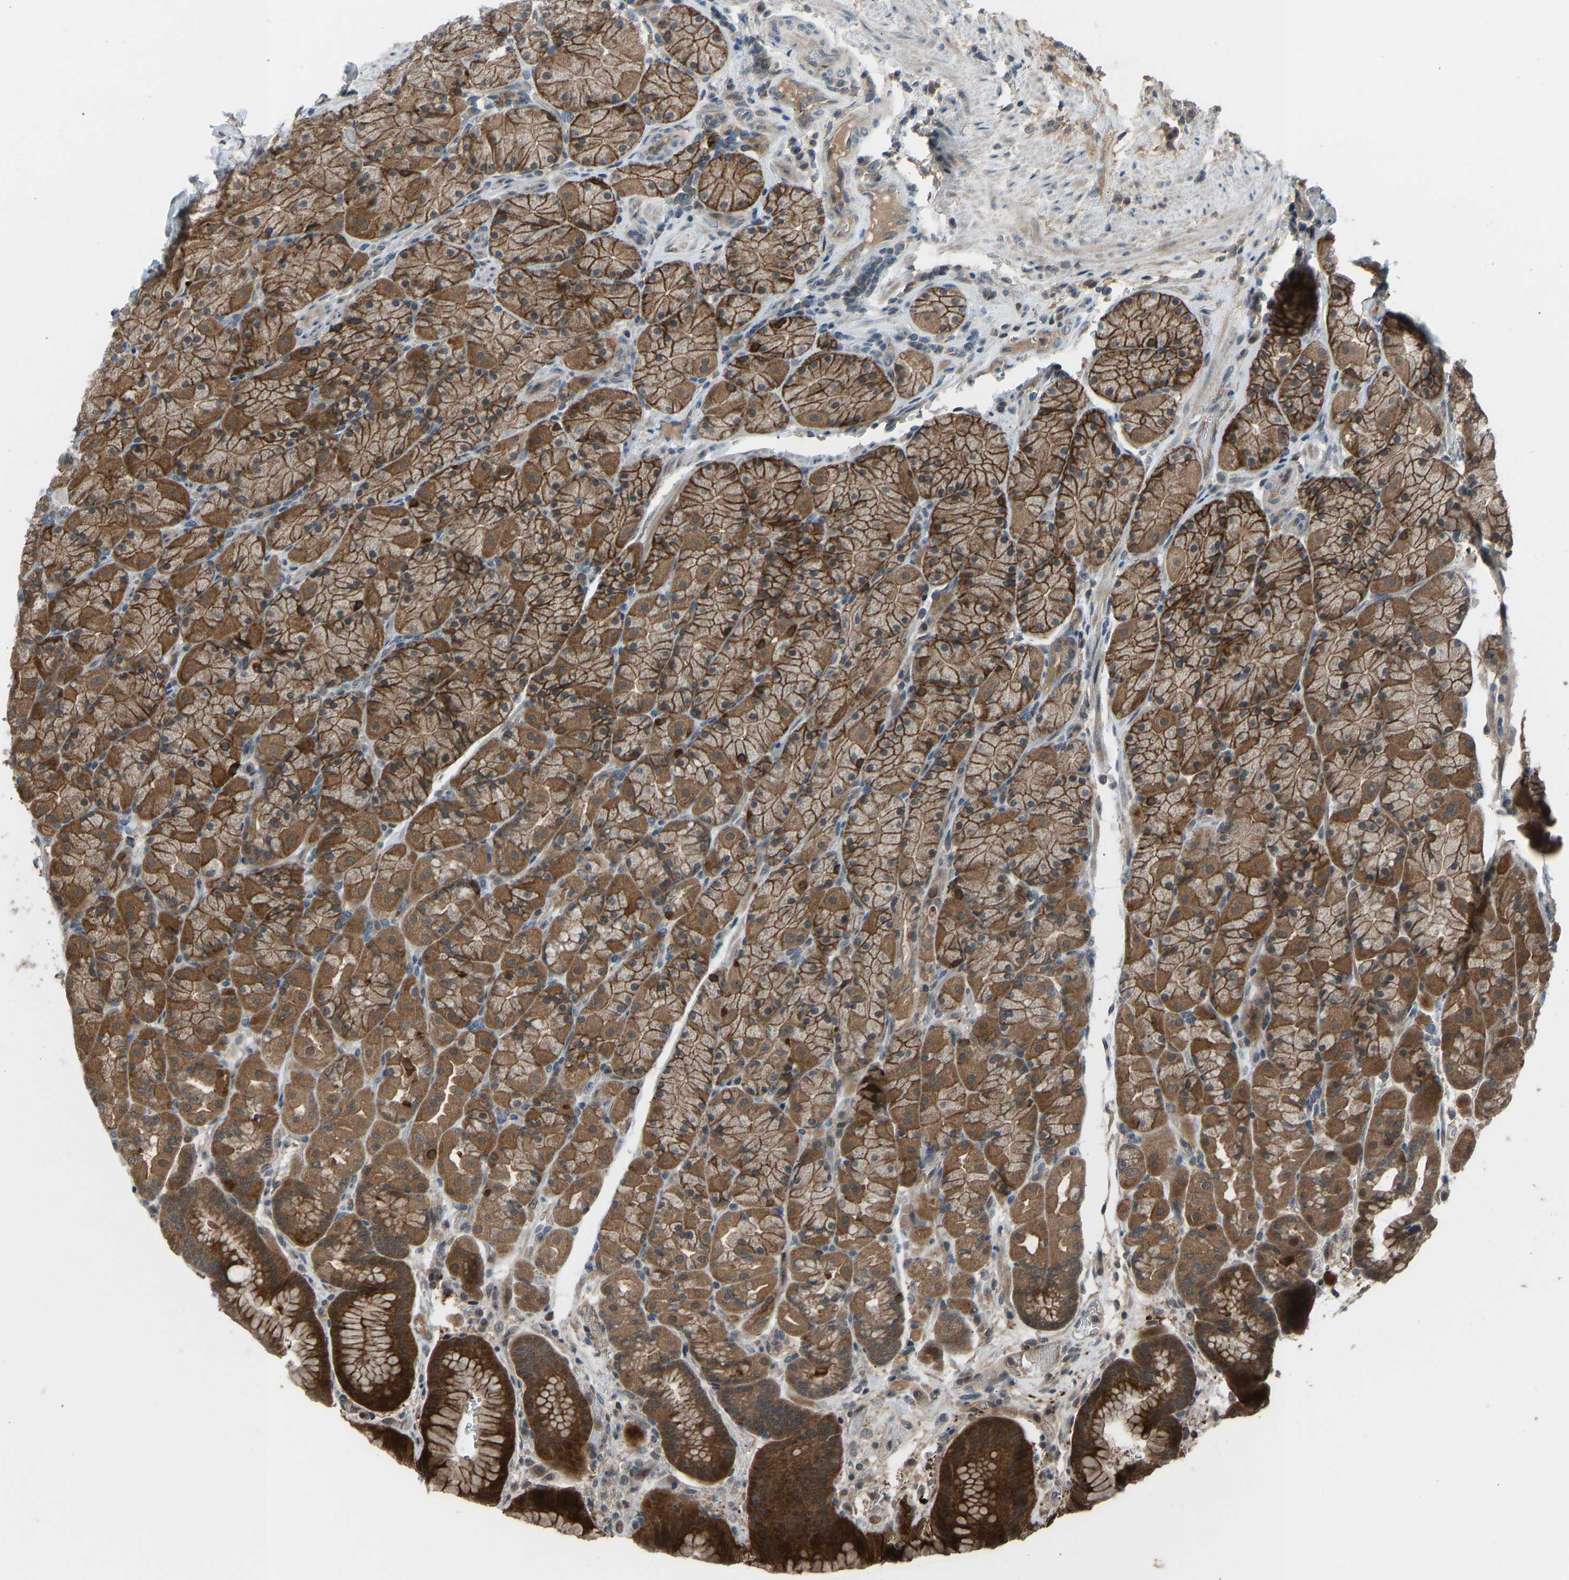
{"staining": {"intensity": "strong", "quantity": ">75%", "location": "cytoplasmic/membranous"}, "tissue": "stomach", "cell_type": "Glandular cells", "image_type": "normal", "snomed": [{"axis": "morphology", "description": "Normal tissue, NOS"}, {"axis": "morphology", "description": "Carcinoid, malignant, NOS"}, {"axis": "topography", "description": "Stomach, upper"}], "caption": "A high-resolution image shows immunohistochemistry staining of unremarkable stomach, which displays strong cytoplasmic/membranous expression in approximately >75% of glandular cells. (DAB (3,3'-diaminobenzidine) = brown stain, brightfield microscopy at high magnification).", "gene": "SLC43A1", "patient": {"sex": "male", "age": 39}}